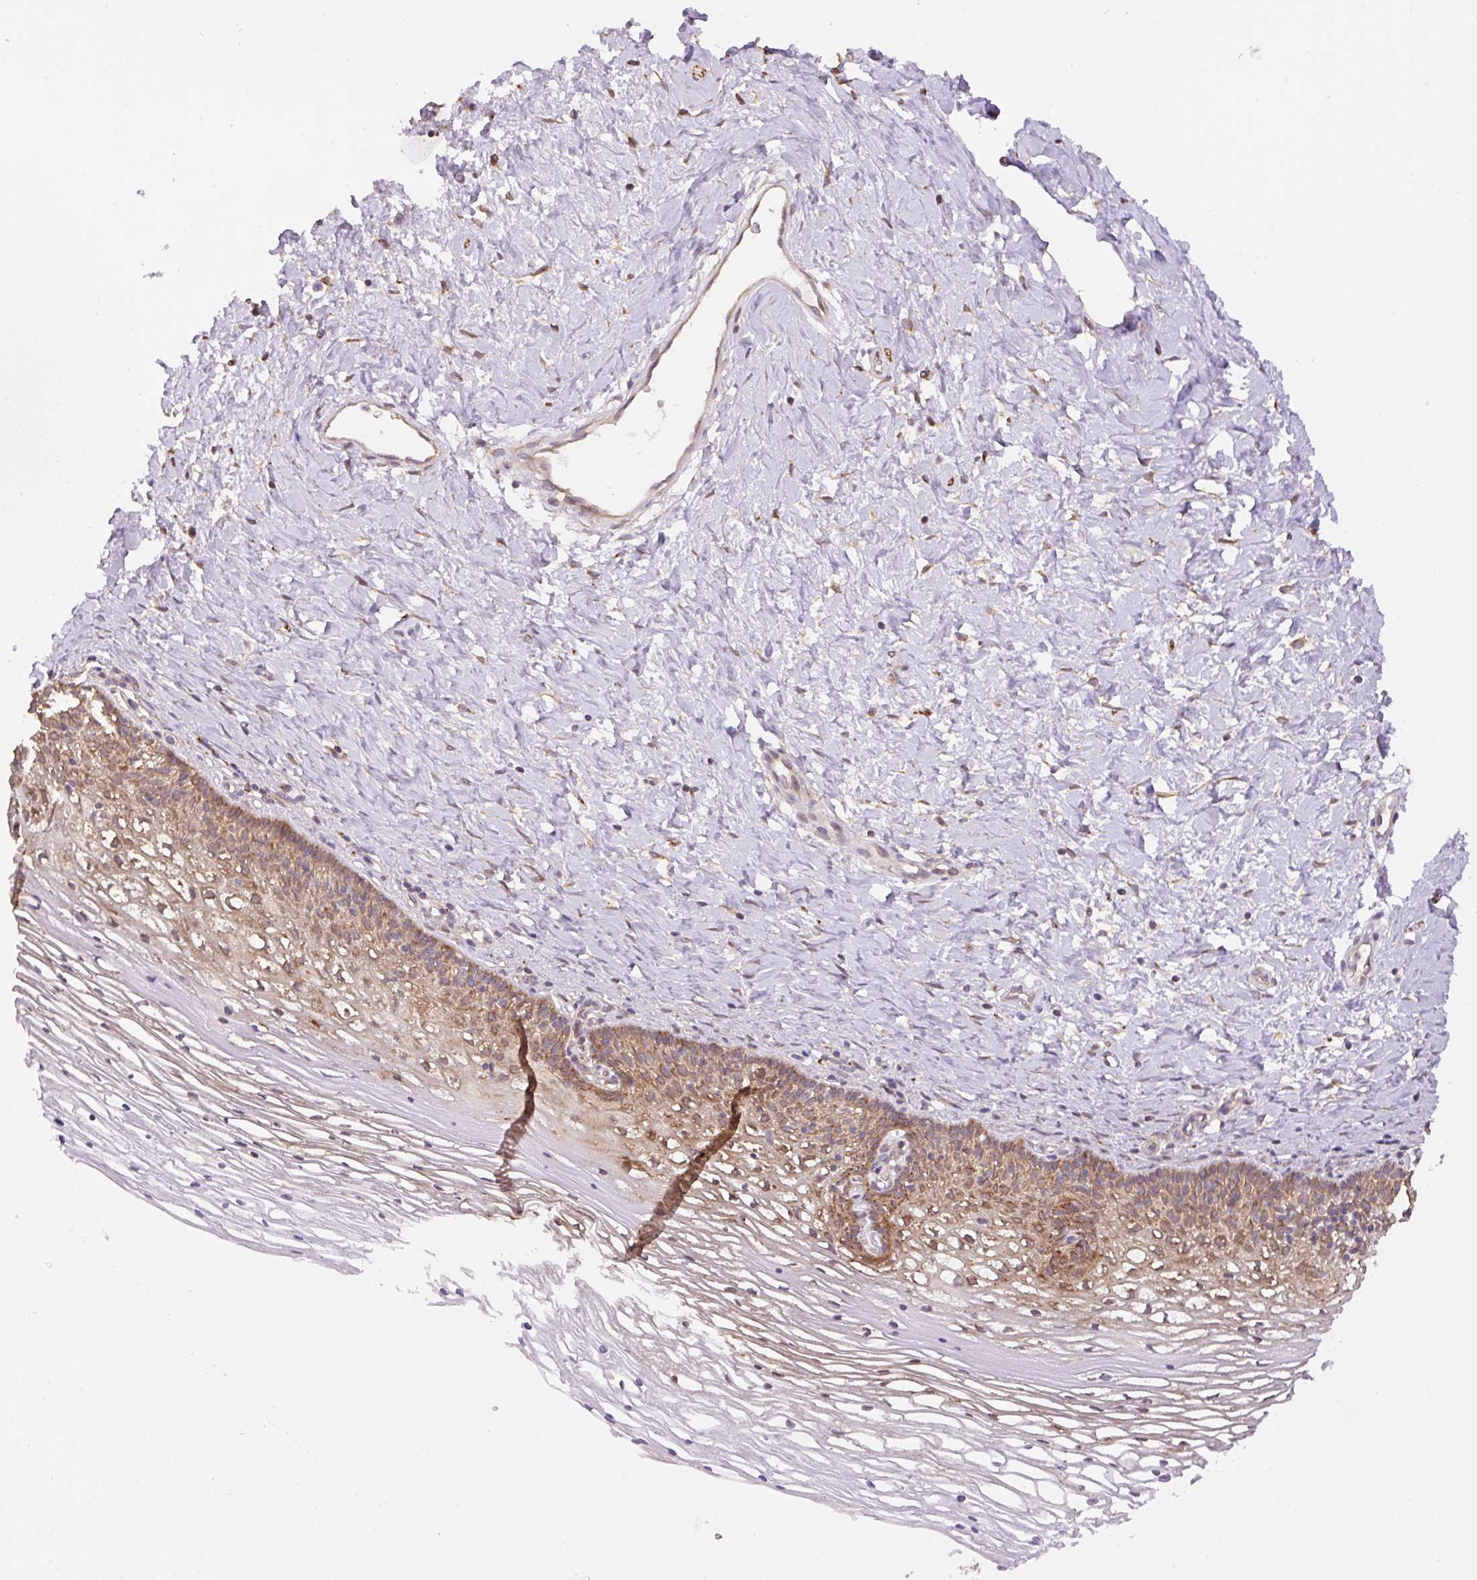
{"staining": {"intensity": "negative", "quantity": "none", "location": "none"}, "tissue": "cervix", "cell_type": "Glandular cells", "image_type": "normal", "snomed": [{"axis": "morphology", "description": "Normal tissue, NOS"}, {"axis": "topography", "description": "Cervix"}], "caption": "Immunohistochemistry (IHC) photomicrograph of normal cervix: cervix stained with DAB (3,3'-diaminobenzidine) demonstrates no significant protein positivity in glandular cells. The staining is performed using DAB (3,3'-diaminobenzidine) brown chromogen with nuclei counter-stained in using hematoxylin.", "gene": "COX8A", "patient": {"sex": "female", "age": 36}}